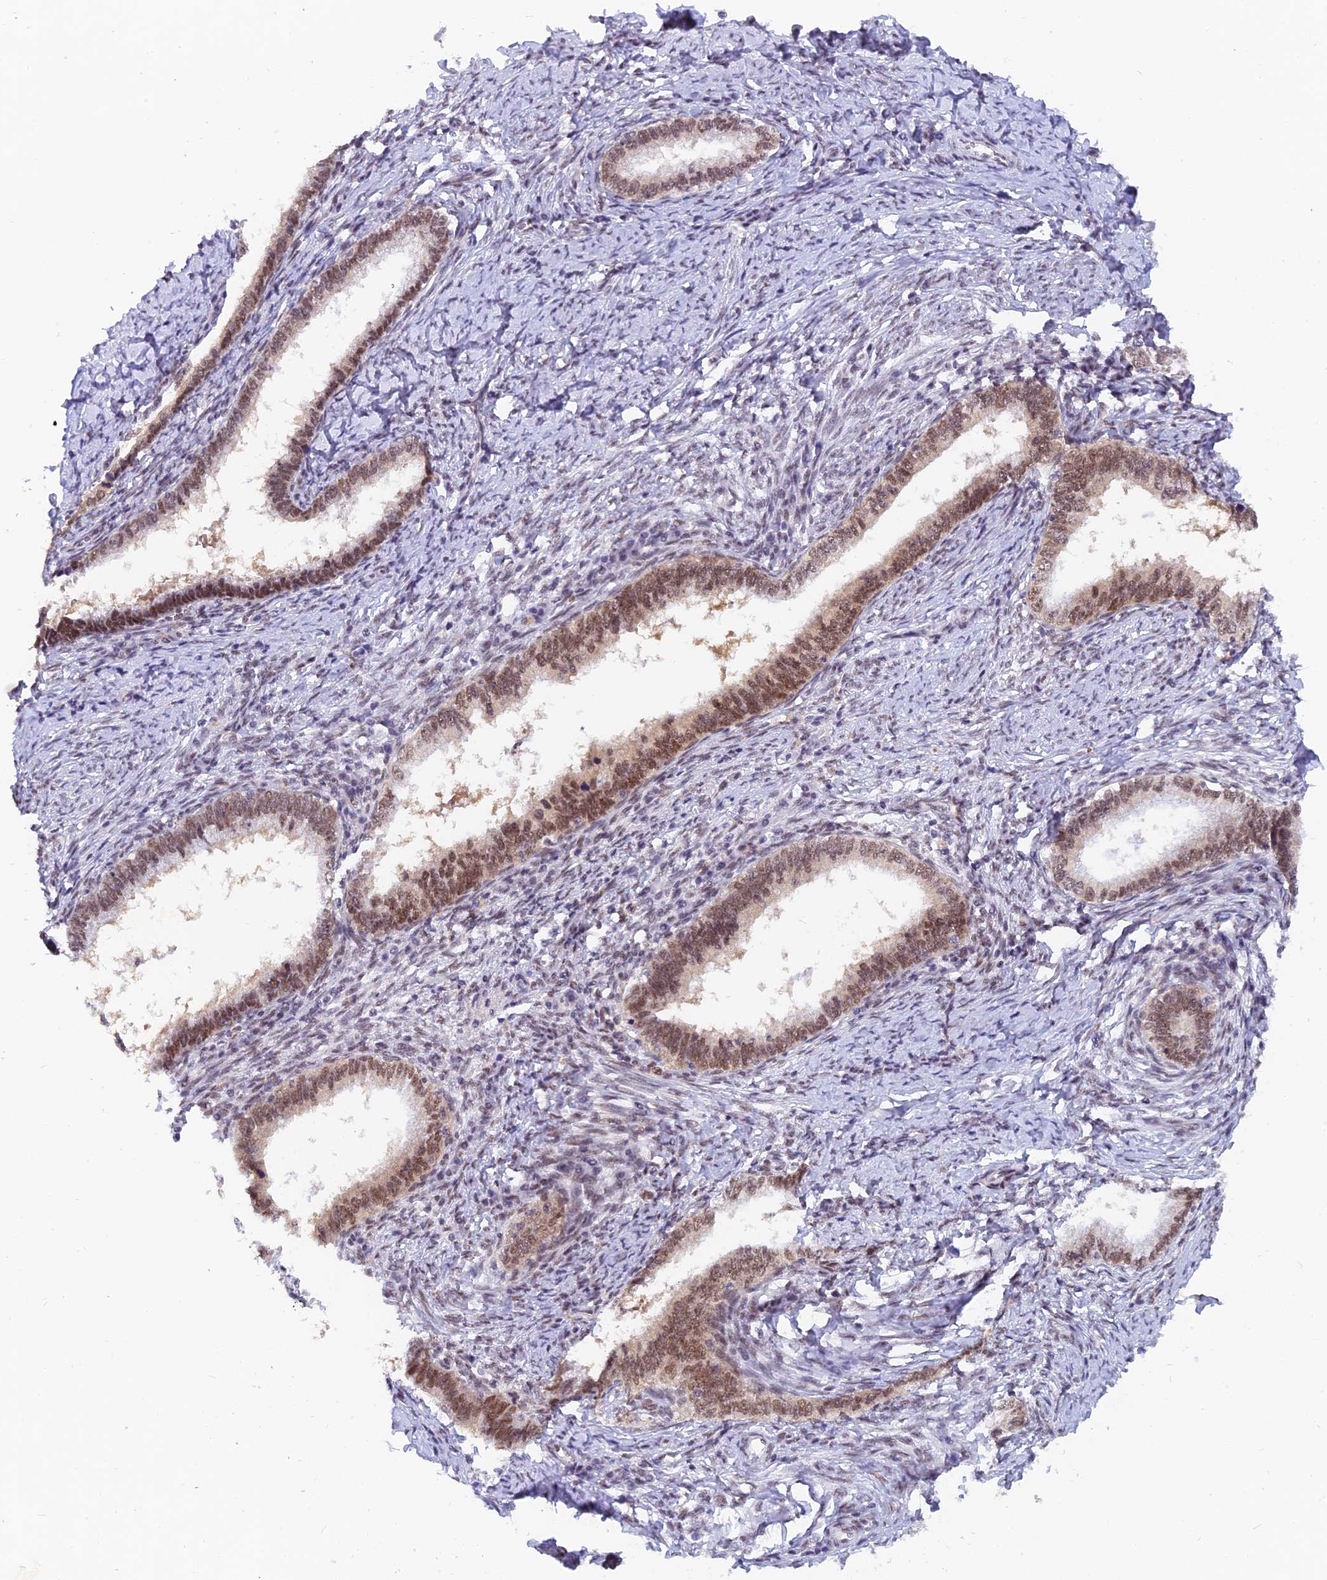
{"staining": {"intensity": "moderate", "quantity": ">75%", "location": "nuclear"}, "tissue": "cervical cancer", "cell_type": "Tumor cells", "image_type": "cancer", "snomed": [{"axis": "morphology", "description": "Adenocarcinoma, NOS"}, {"axis": "topography", "description": "Cervix"}], "caption": "This is a histology image of IHC staining of cervical cancer (adenocarcinoma), which shows moderate expression in the nuclear of tumor cells.", "gene": "DPY30", "patient": {"sex": "female", "age": 36}}